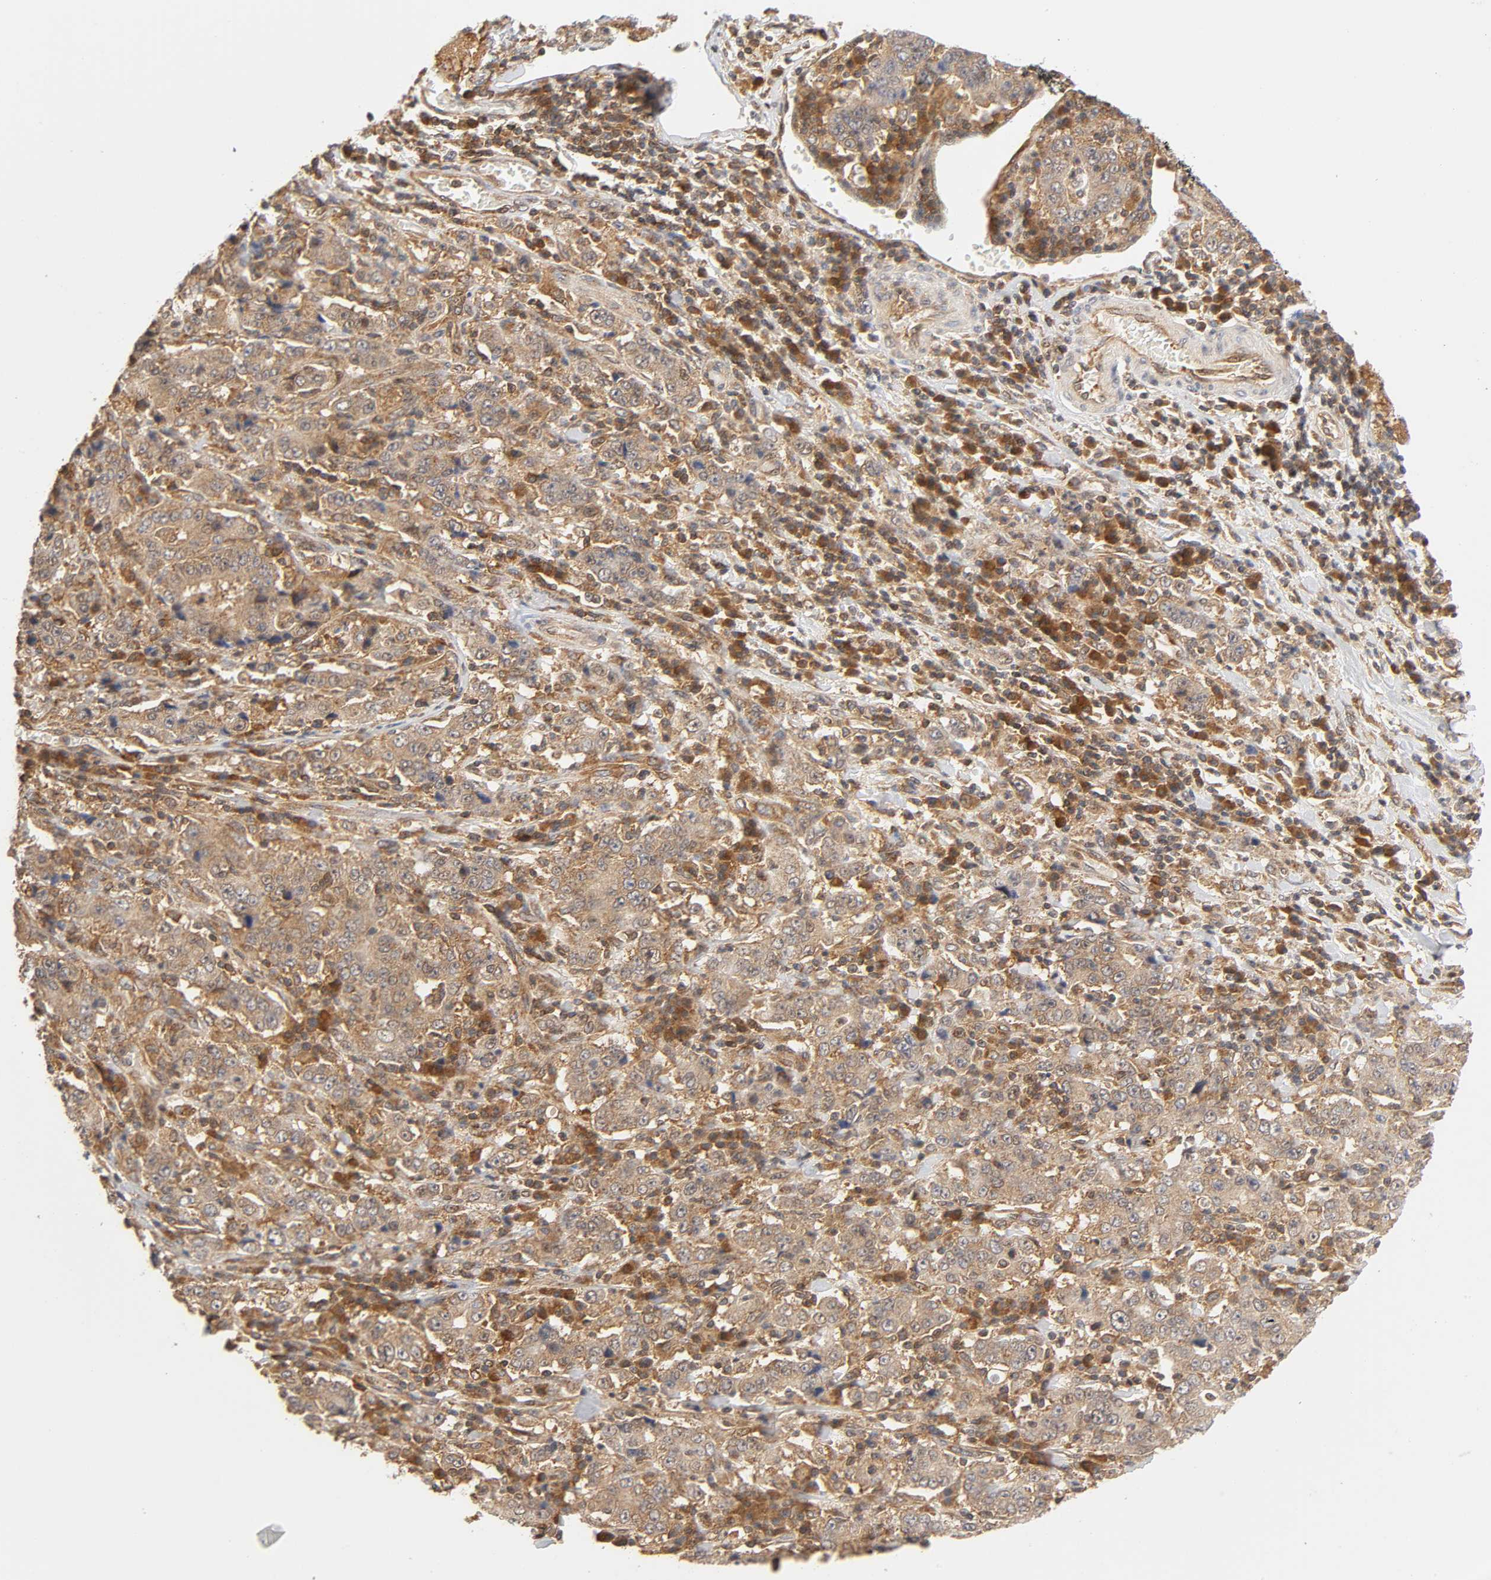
{"staining": {"intensity": "weak", "quantity": ">75%", "location": "cytoplasmic/membranous"}, "tissue": "stomach cancer", "cell_type": "Tumor cells", "image_type": "cancer", "snomed": [{"axis": "morphology", "description": "Normal tissue, NOS"}, {"axis": "morphology", "description": "Adenocarcinoma, NOS"}, {"axis": "topography", "description": "Stomach, upper"}, {"axis": "topography", "description": "Stomach"}], "caption": "Adenocarcinoma (stomach) stained for a protein (brown) exhibits weak cytoplasmic/membranous positive staining in approximately >75% of tumor cells.", "gene": "PAFAH1B1", "patient": {"sex": "male", "age": 59}}